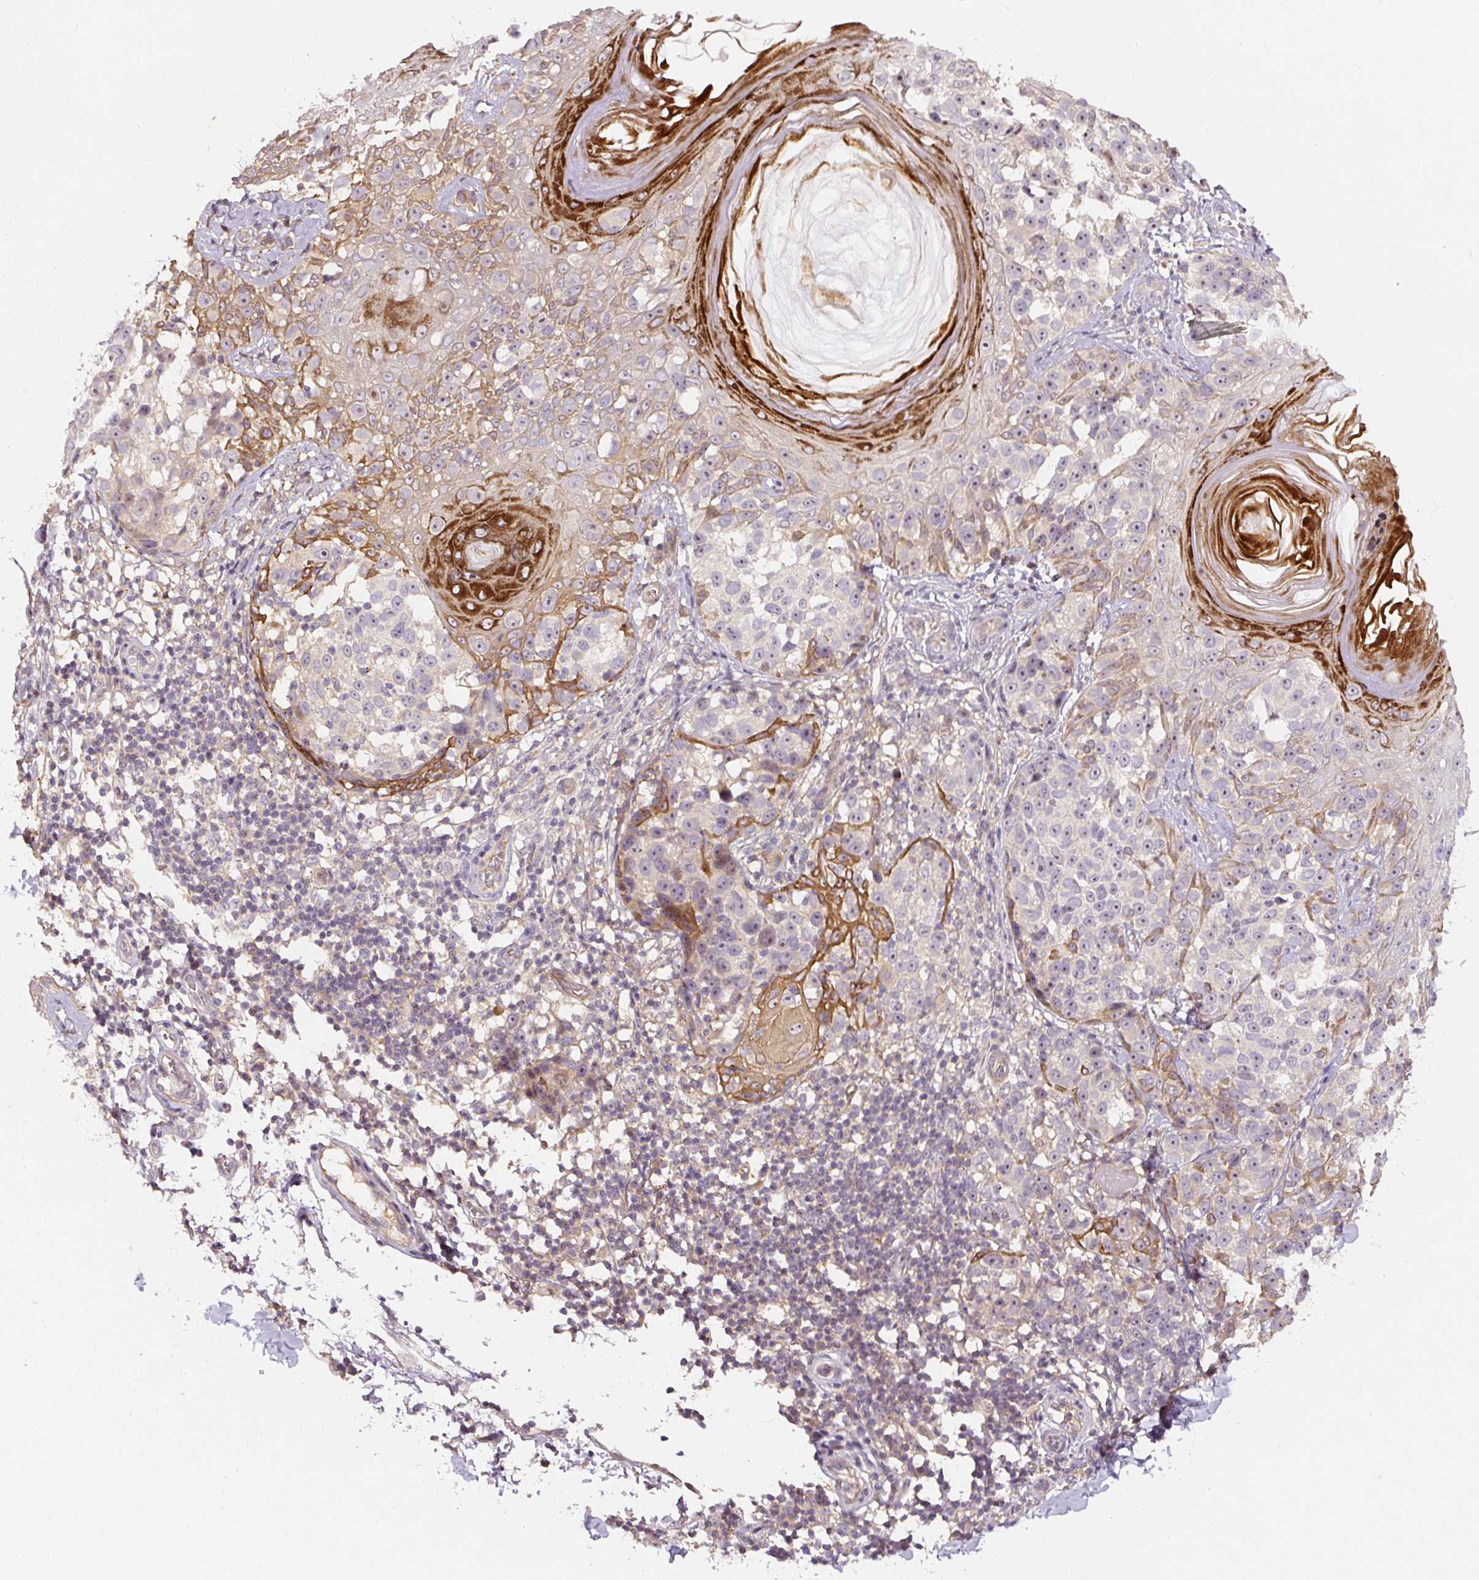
{"staining": {"intensity": "weak", "quantity": "<25%", "location": "nuclear"}, "tissue": "melanoma", "cell_type": "Tumor cells", "image_type": "cancer", "snomed": [{"axis": "morphology", "description": "Malignant melanoma, NOS"}, {"axis": "topography", "description": "Skin"}], "caption": "DAB immunohistochemical staining of melanoma reveals no significant expression in tumor cells.", "gene": "PWWP3B", "patient": {"sex": "male", "age": 73}}